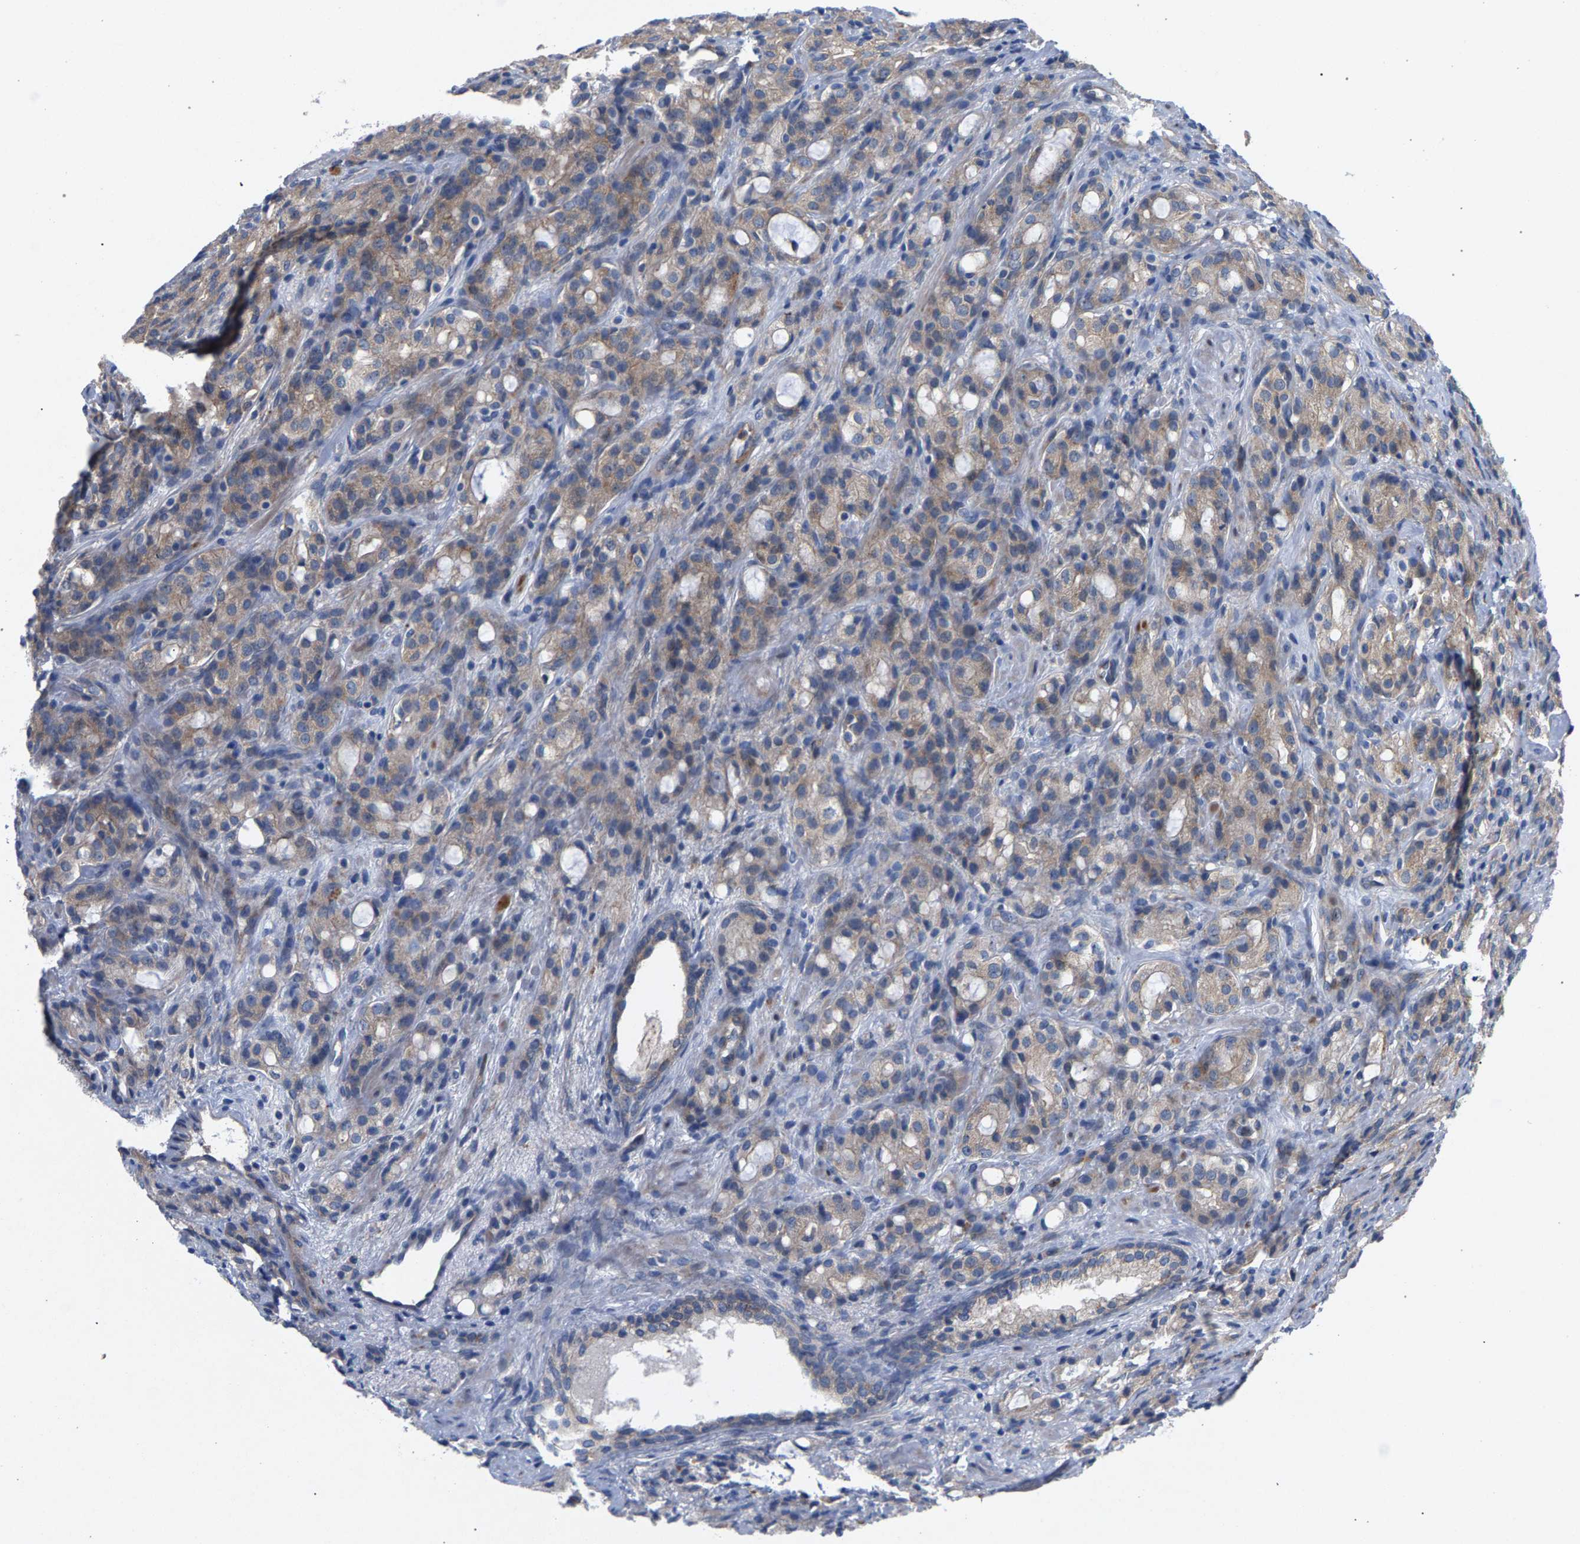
{"staining": {"intensity": "weak", "quantity": ">75%", "location": "cytoplasmic/membranous"}, "tissue": "prostate cancer", "cell_type": "Tumor cells", "image_type": "cancer", "snomed": [{"axis": "morphology", "description": "Adenocarcinoma, High grade"}, {"axis": "topography", "description": "Prostate"}], "caption": "A high-resolution photomicrograph shows immunohistochemistry (IHC) staining of prostate cancer, which reveals weak cytoplasmic/membranous positivity in about >75% of tumor cells. Nuclei are stained in blue.", "gene": "MAMDC2", "patient": {"sex": "male", "age": 72}}